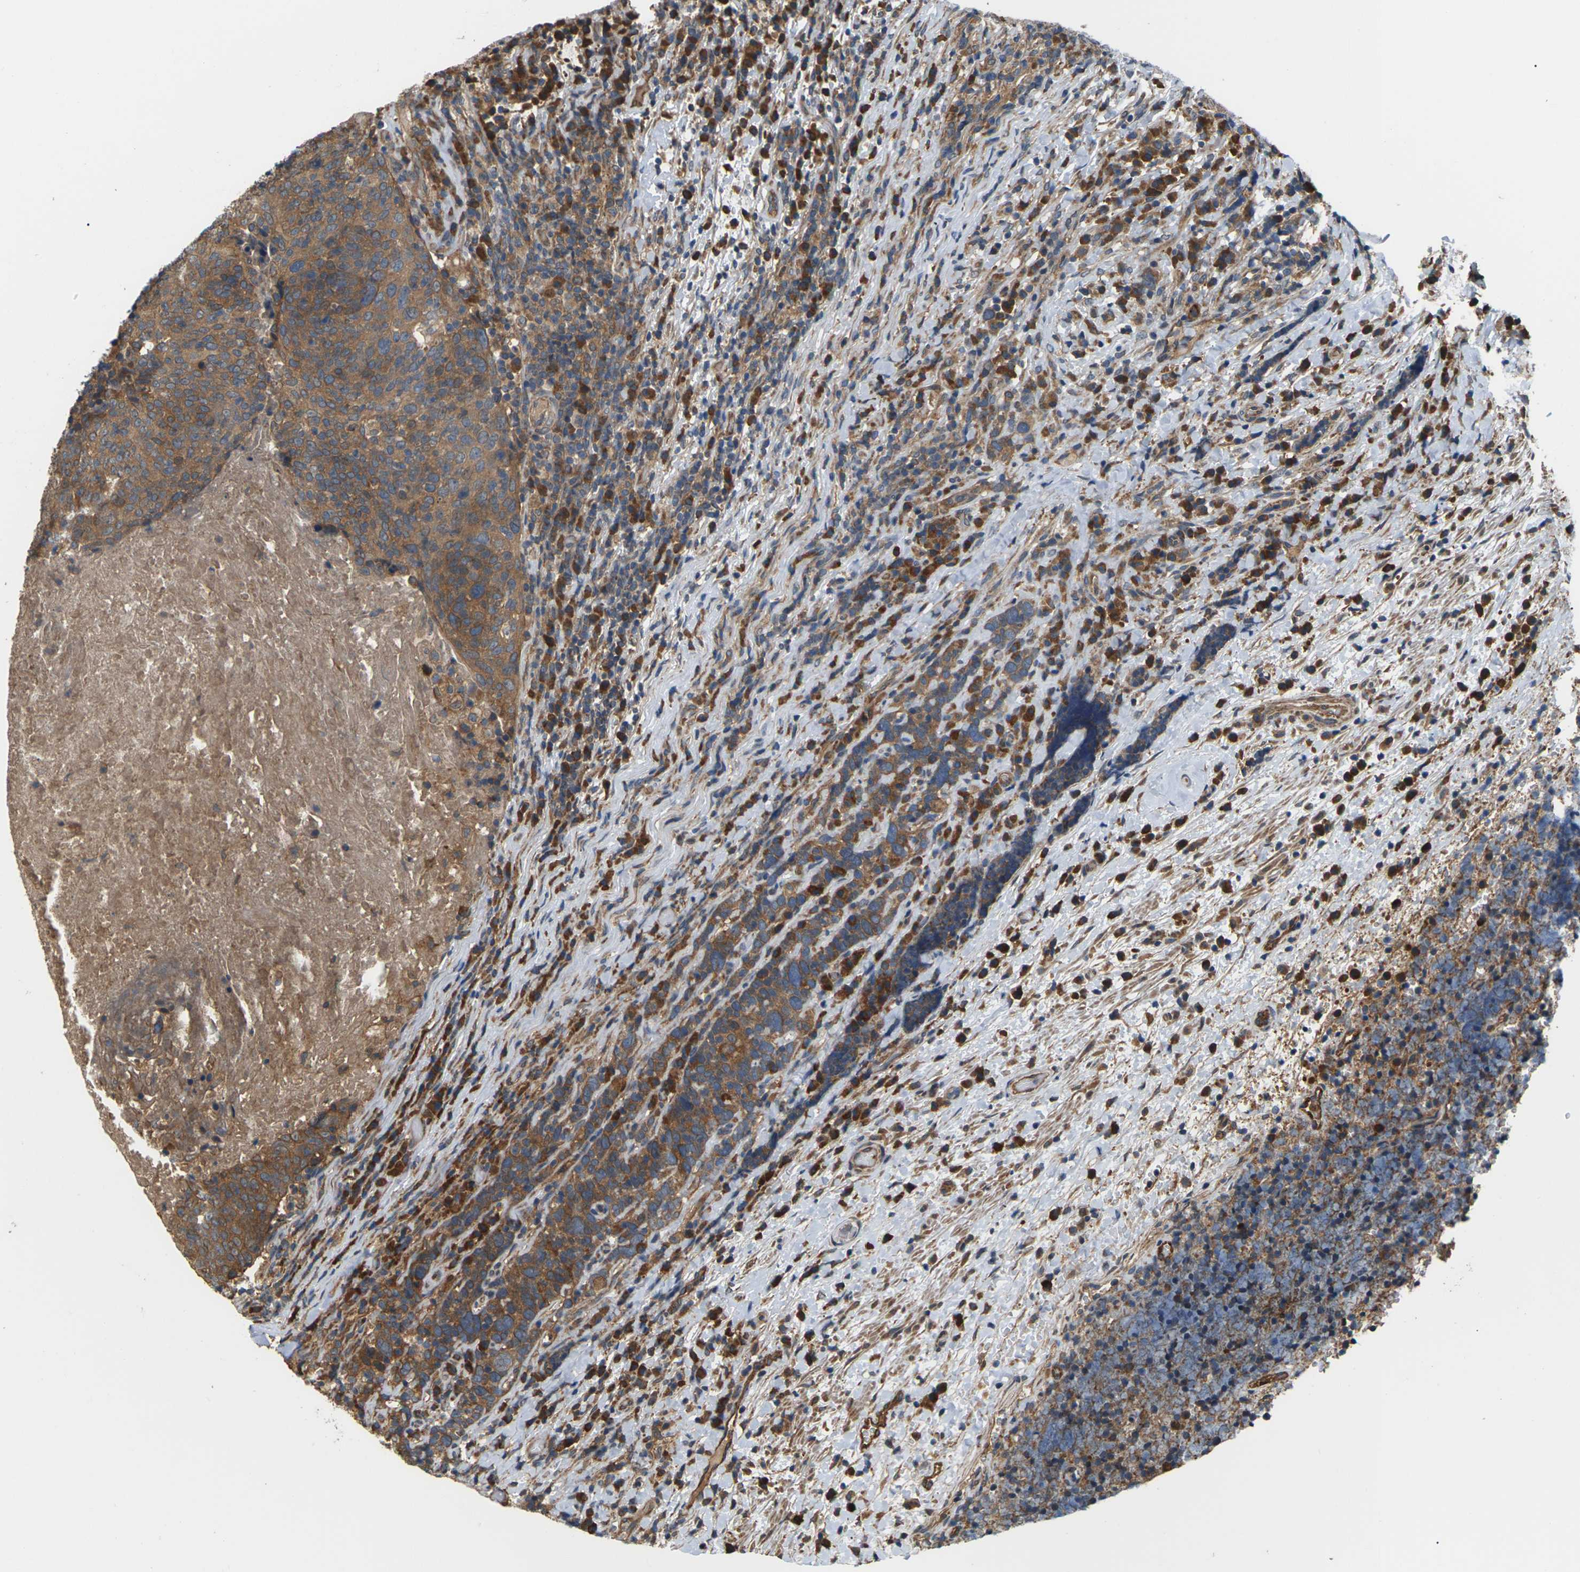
{"staining": {"intensity": "strong", "quantity": ">75%", "location": "cytoplasmic/membranous"}, "tissue": "head and neck cancer", "cell_type": "Tumor cells", "image_type": "cancer", "snomed": [{"axis": "morphology", "description": "Squamous cell carcinoma, NOS"}, {"axis": "morphology", "description": "Squamous cell carcinoma, metastatic, NOS"}, {"axis": "topography", "description": "Lymph node"}, {"axis": "topography", "description": "Head-Neck"}], "caption": "DAB (3,3'-diaminobenzidine) immunohistochemical staining of head and neck metastatic squamous cell carcinoma shows strong cytoplasmic/membranous protein expression in approximately >75% of tumor cells.", "gene": "NRAS", "patient": {"sex": "male", "age": 62}}